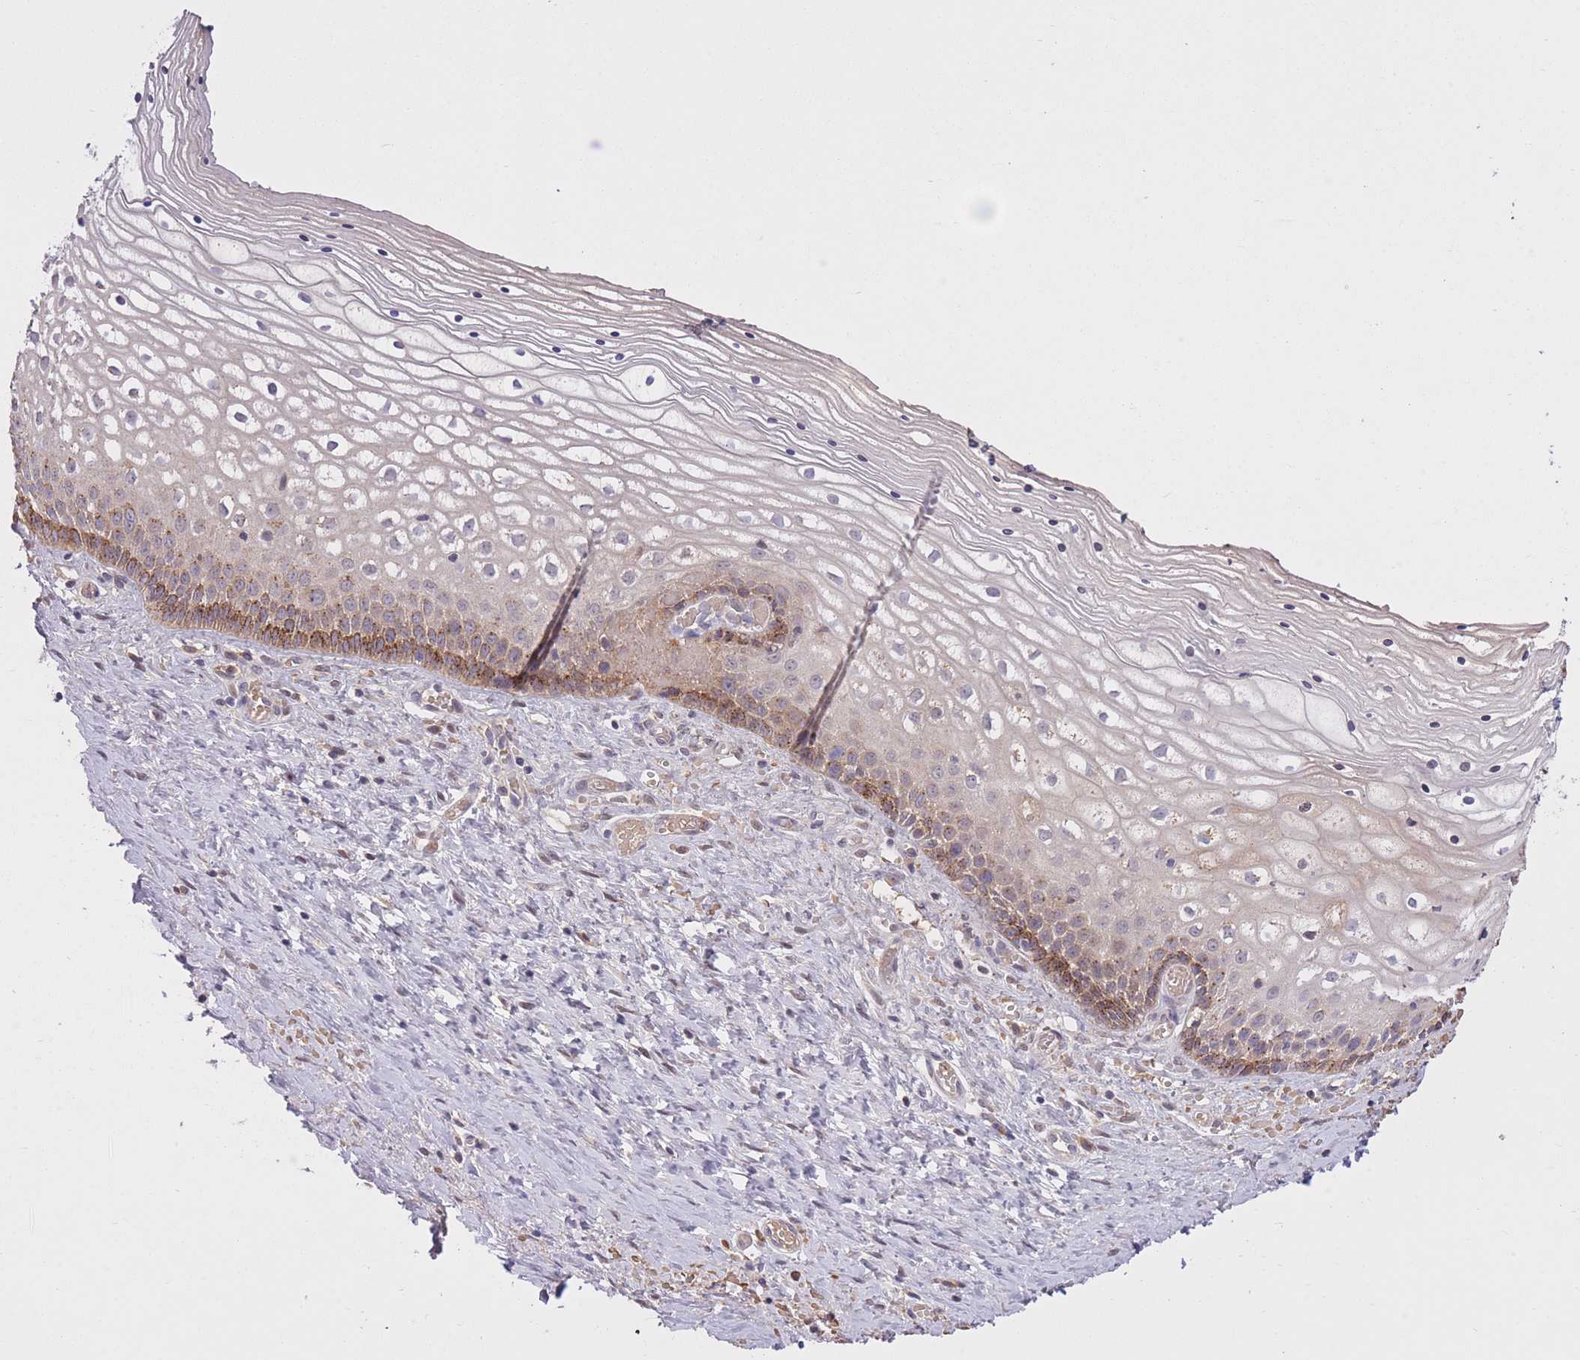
{"staining": {"intensity": "moderate", "quantity": "25%-75%", "location": "cytoplasmic/membranous"}, "tissue": "vagina", "cell_type": "Squamous epithelial cells", "image_type": "normal", "snomed": [{"axis": "morphology", "description": "Normal tissue, NOS"}, {"axis": "topography", "description": "Vagina"}], "caption": "The micrograph shows a brown stain indicating the presence of a protein in the cytoplasmic/membranous of squamous epithelial cells in vagina.", "gene": "POLR3F", "patient": {"sex": "female", "age": 59}}